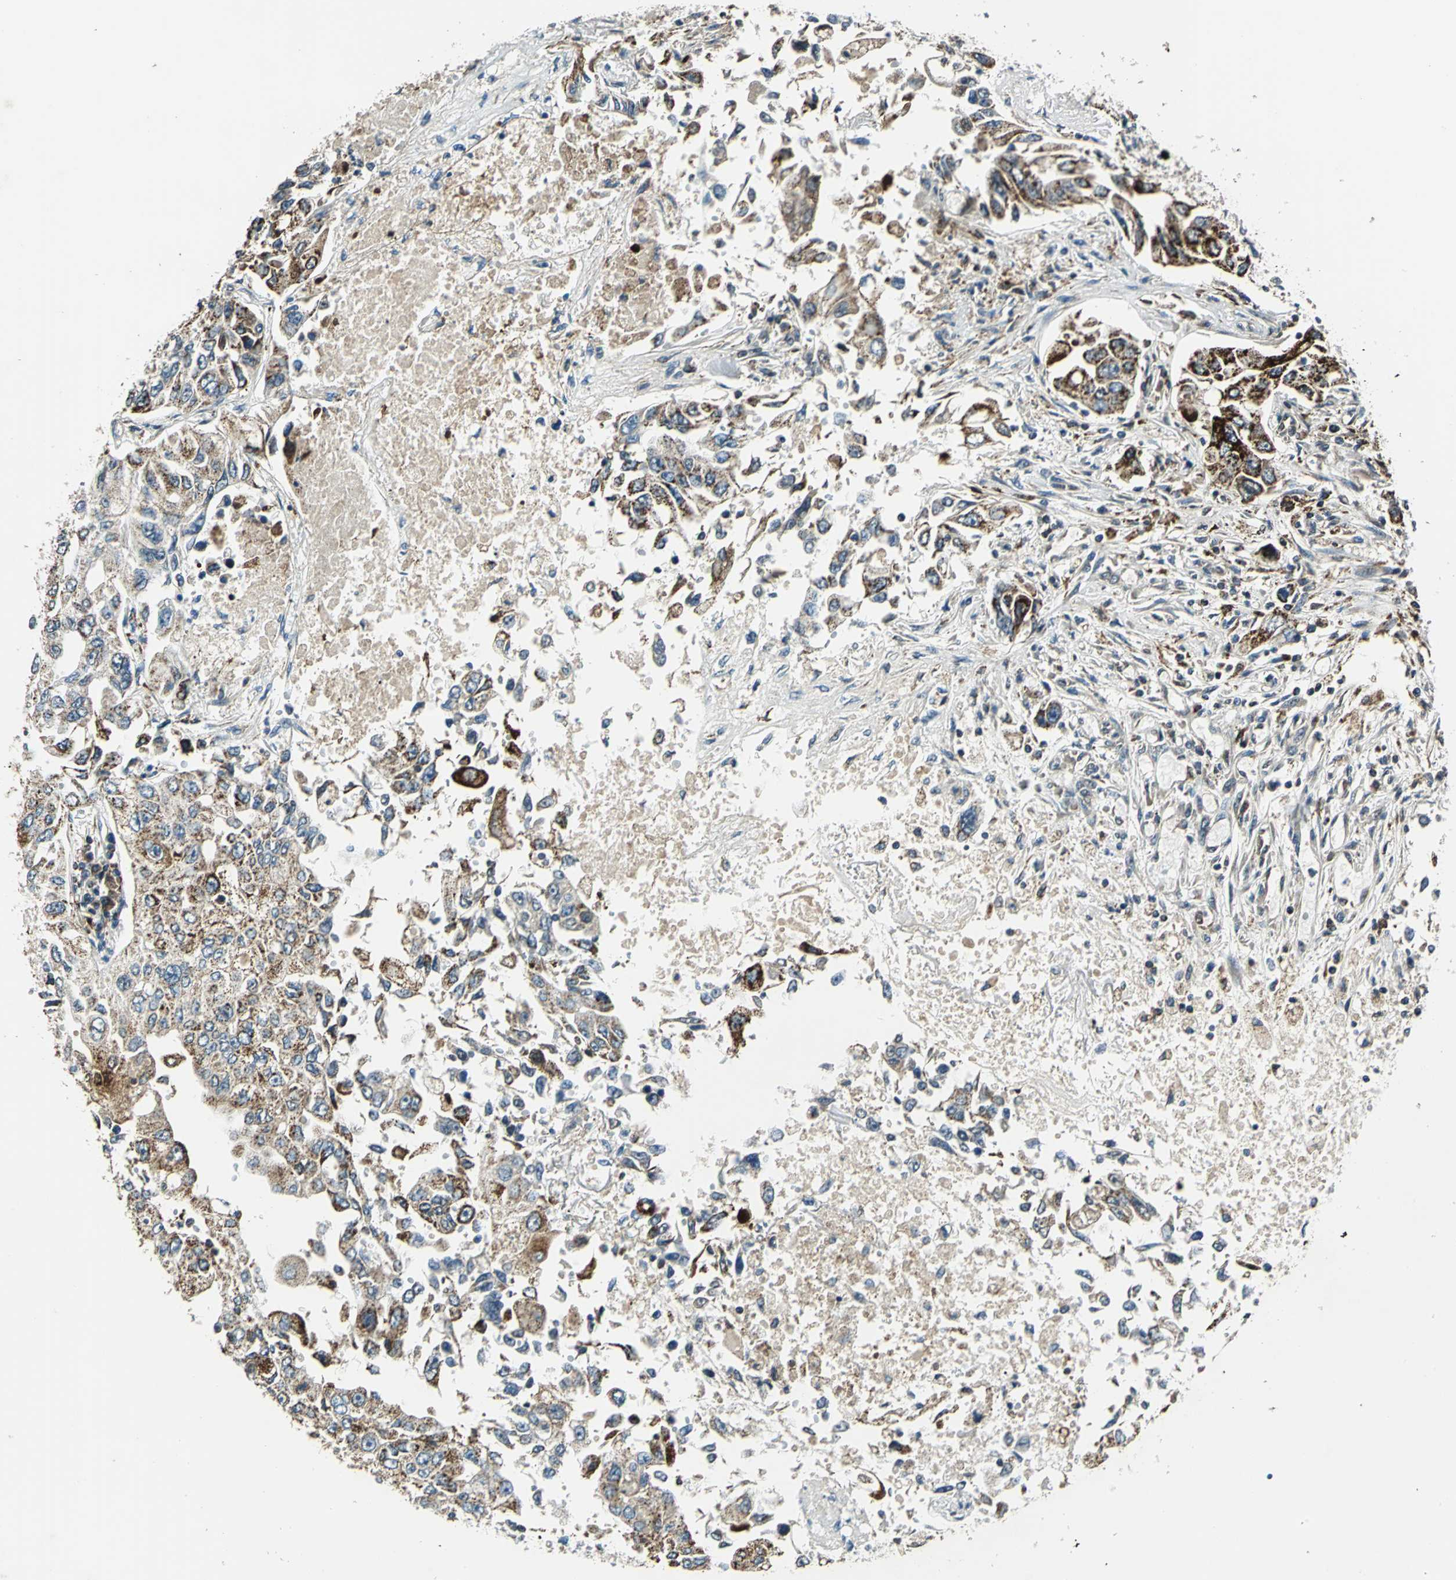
{"staining": {"intensity": "strong", "quantity": ">75%", "location": "cytoplasmic/membranous"}, "tissue": "lung cancer", "cell_type": "Tumor cells", "image_type": "cancer", "snomed": [{"axis": "morphology", "description": "Adenocarcinoma, NOS"}, {"axis": "topography", "description": "Lung"}], "caption": "Tumor cells reveal high levels of strong cytoplasmic/membranous expression in approximately >75% of cells in human lung adenocarcinoma.", "gene": "NUDT2", "patient": {"sex": "male", "age": 84}}